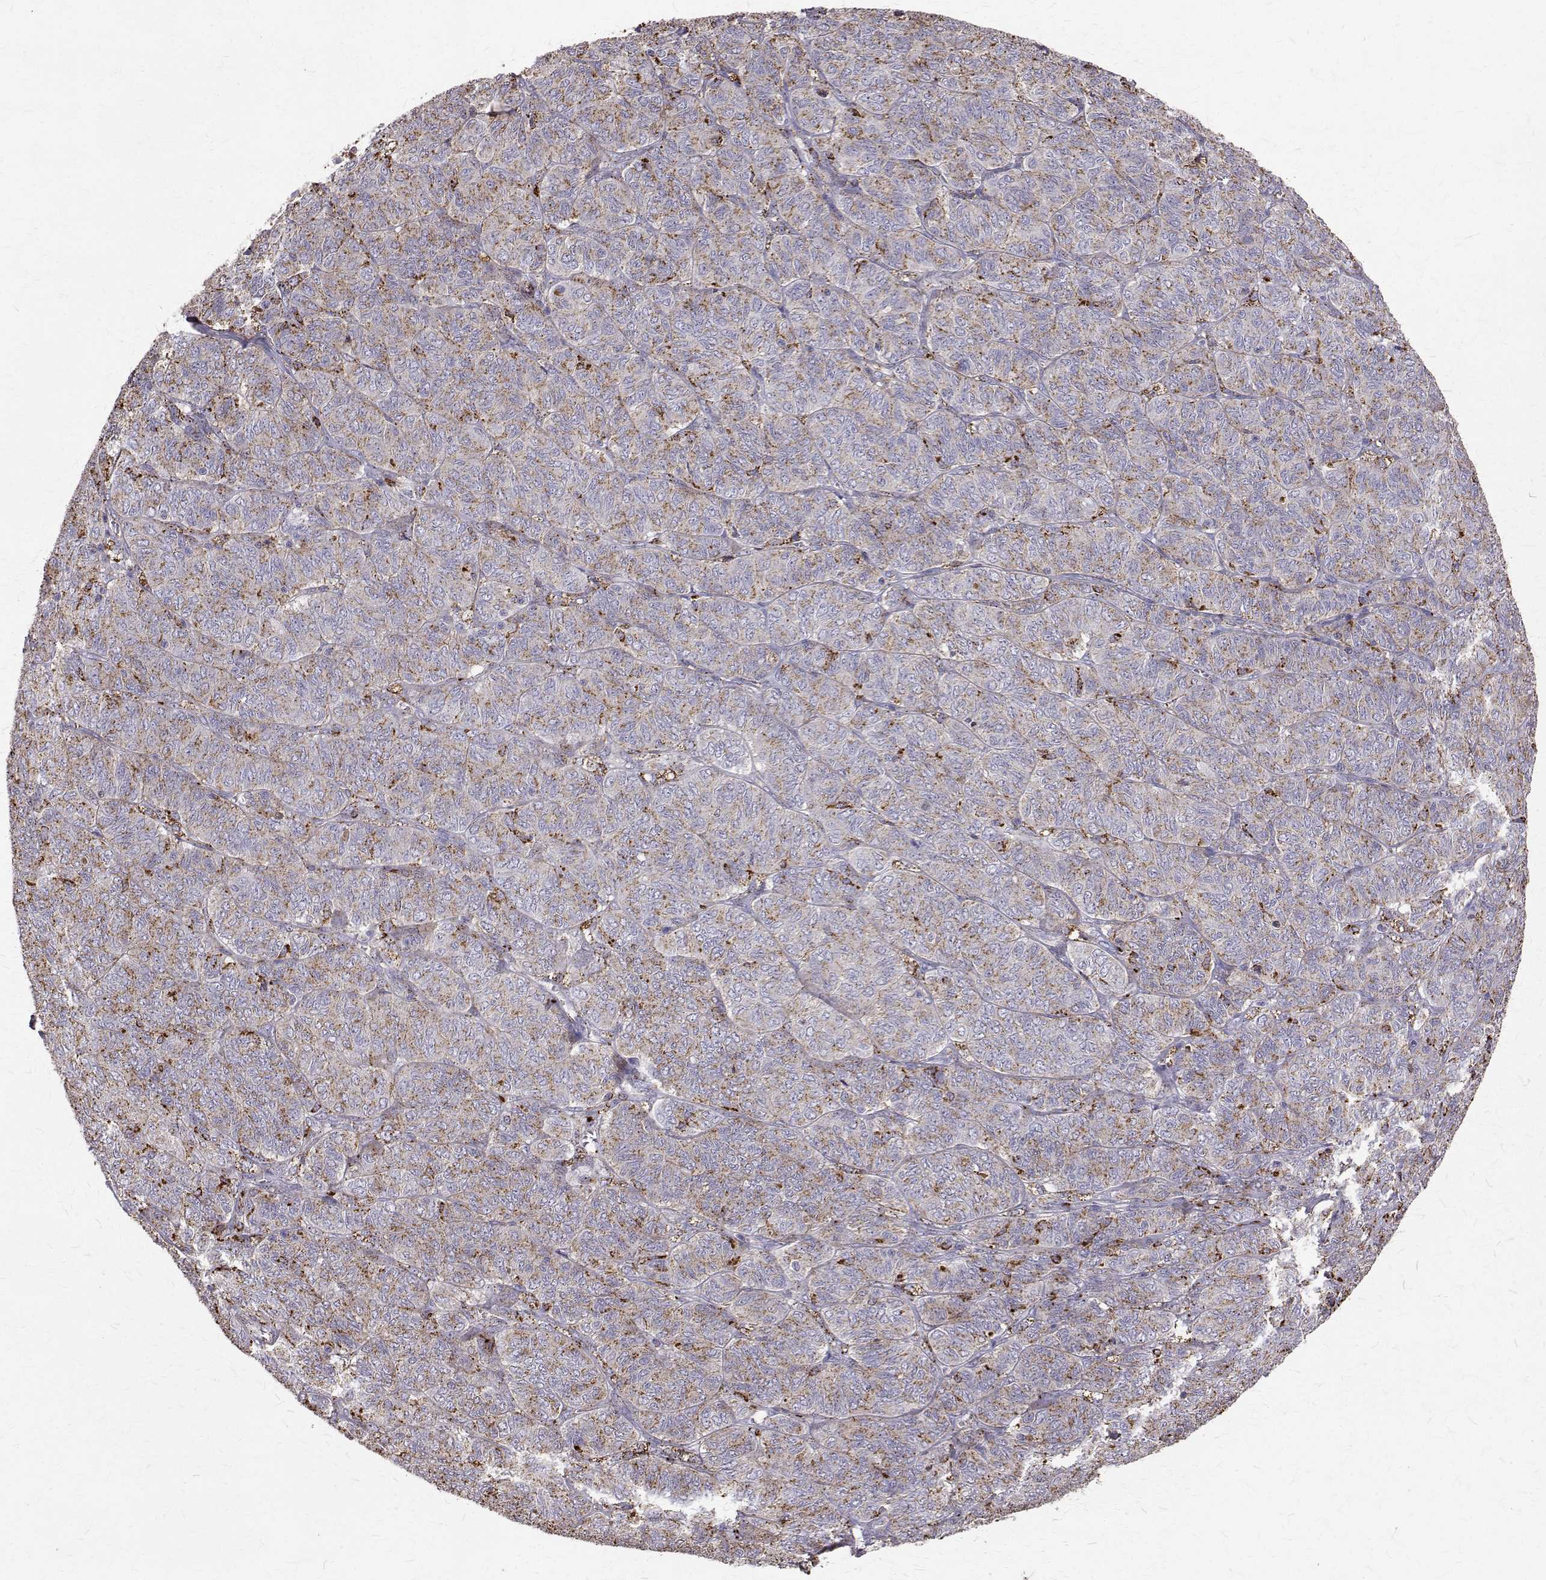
{"staining": {"intensity": "moderate", "quantity": "25%-75%", "location": "cytoplasmic/membranous"}, "tissue": "ovarian cancer", "cell_type": "Tumor cells", "image_type": "cancer", "snomed": [{"axis": "morphology", "description": "Carcinoma, endometroid"}, {"axis": "topography", "description": "Ovary"}], "caption": "High-power microscopy captured an IHC histopathology image of ovarian cancer, revealing moderate cytoplasmic/membranous positivity in about 25%-75% of tumor cells.", "gene": "TPP1", "patient": {"sex": "female", "age": 80}}